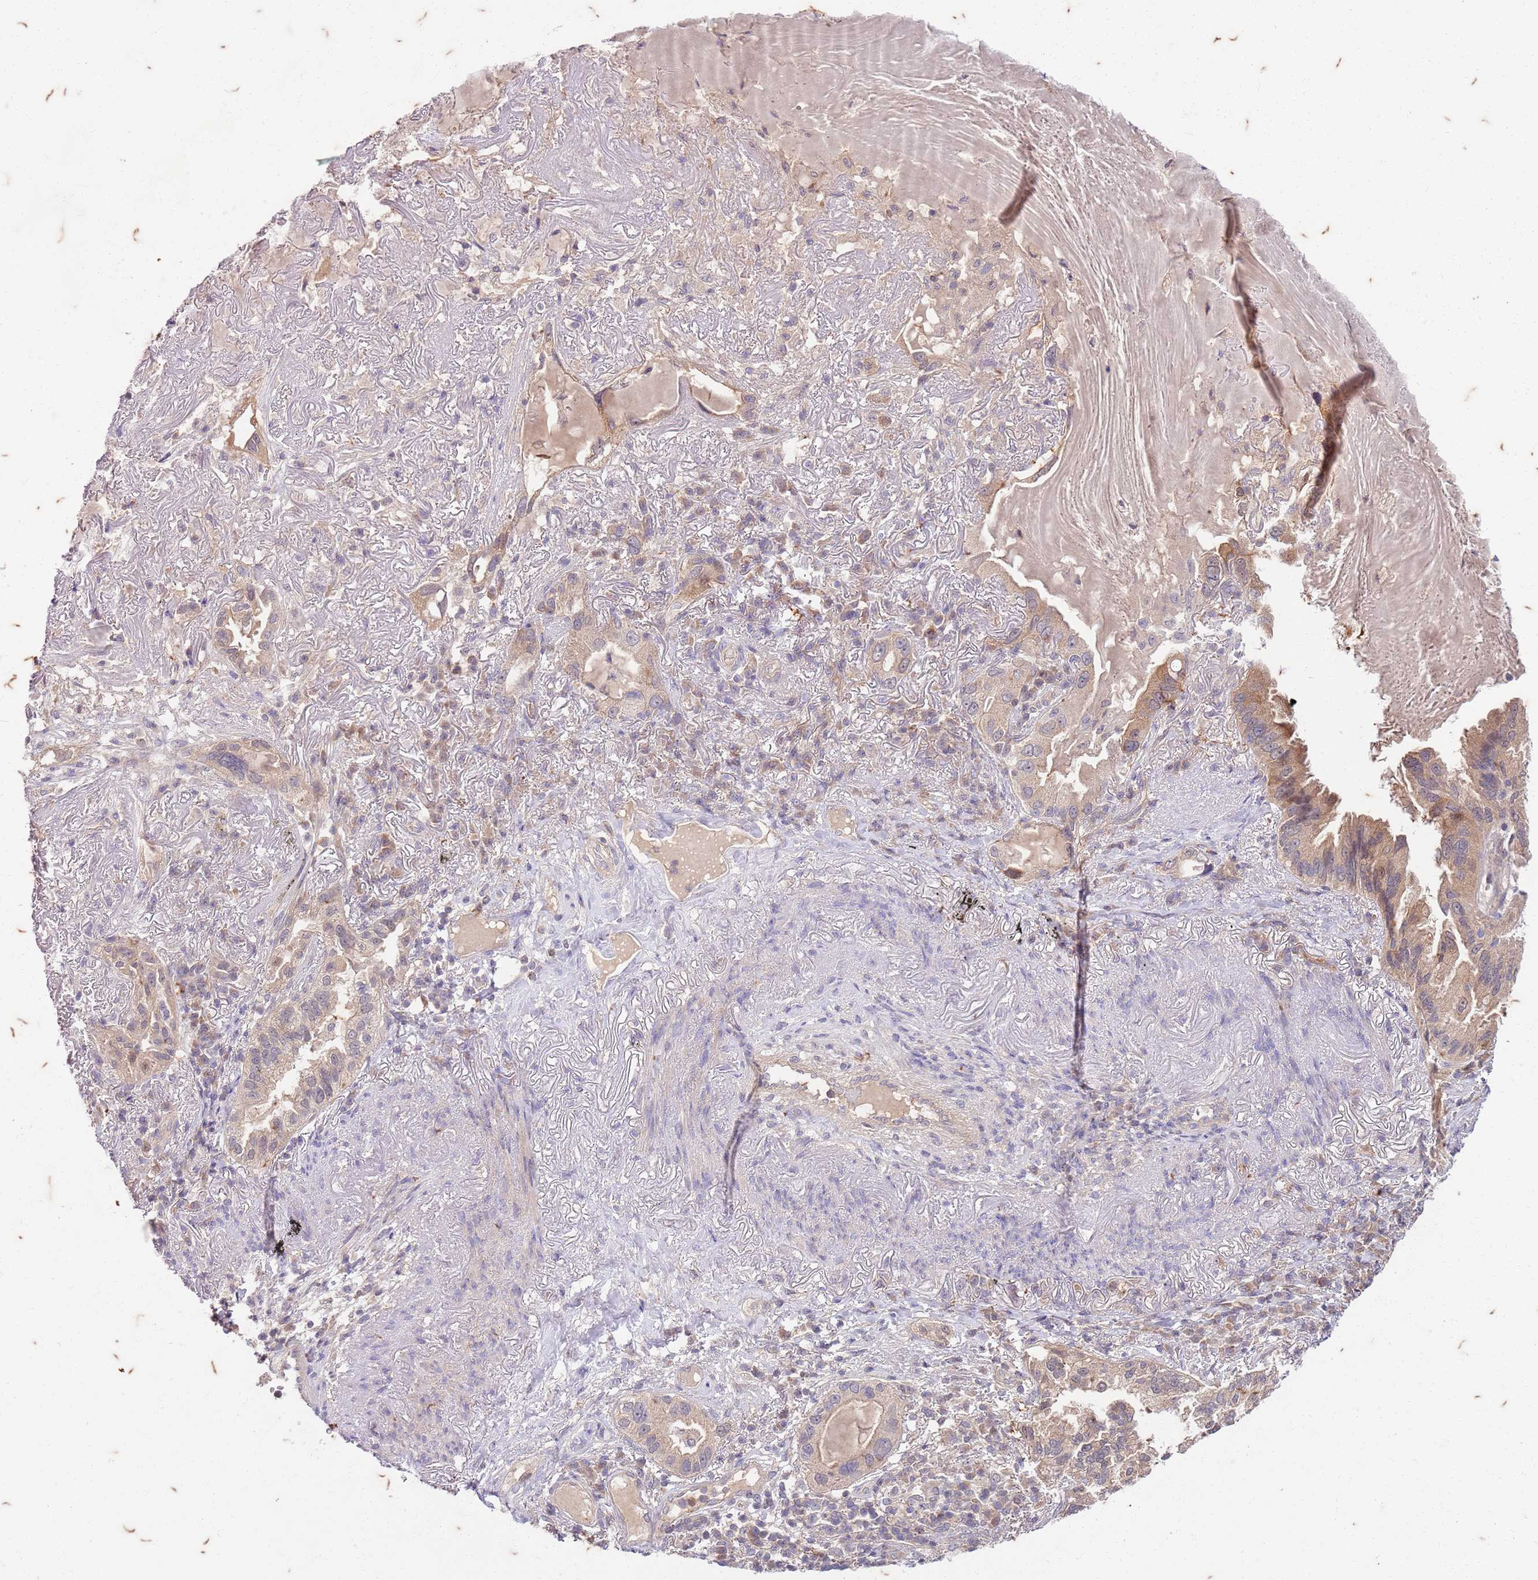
{"staining": {"intensity": "weak", "quantity": "25%-75%", "location": "cytoplasmic/membranous"}, "tissue": "lung cancer", "cell_type": "Tumor cells", "image_type": "cancer", "snomed": [{"axis": "morphology", "description": "Adenocarcinoma, NOS"}, {"axis": "topography", "description": "Lung"}], "caption": "This micrograph shows immunohistochemistry staining of human adenocarcinoma (lung), with low weak cytoplasmic/membranous staining in approximately 25%-75% of tumor cells.", "gene": "RAPGEF3", "patient": {"sex": "female", "age": 69}}